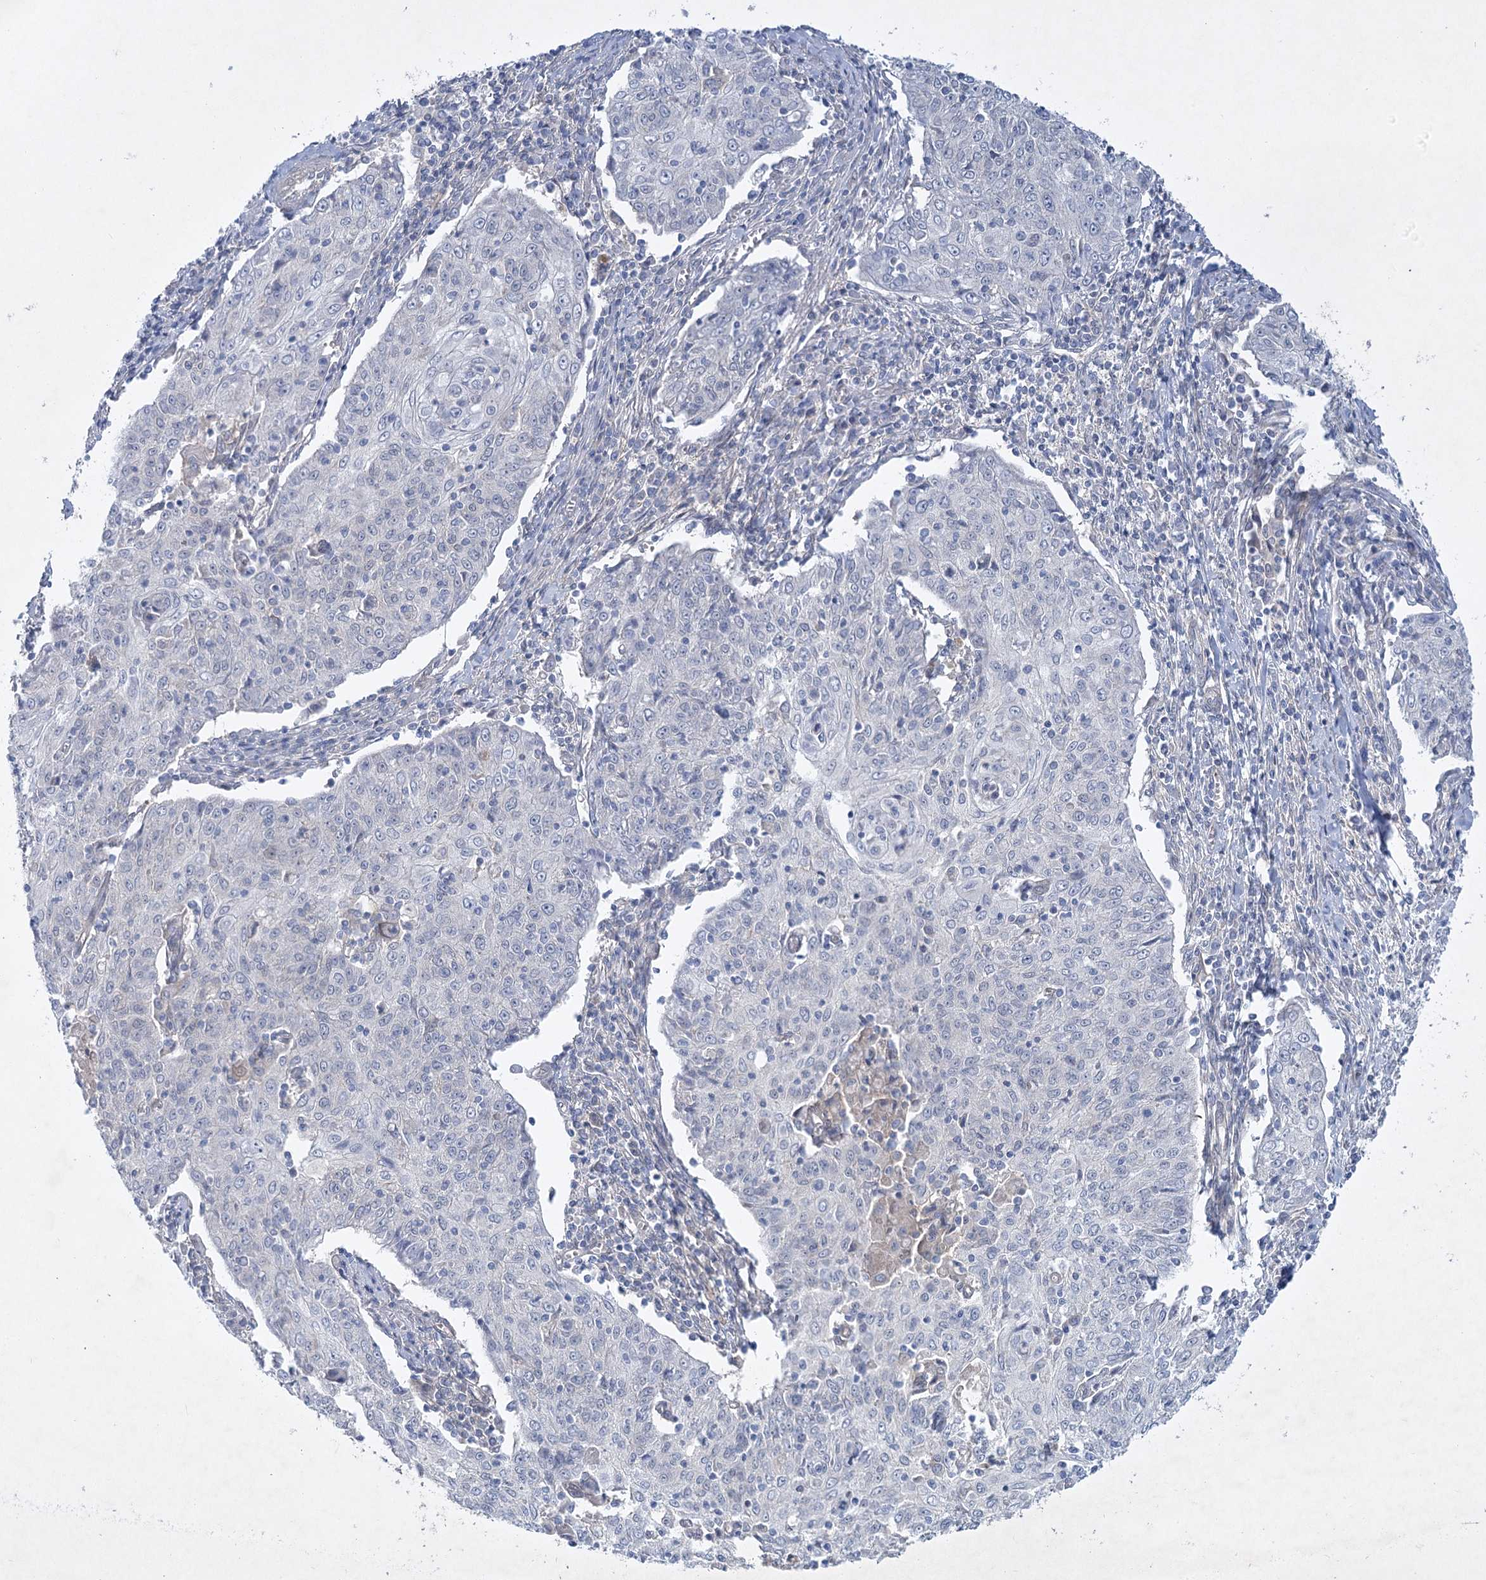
{"staining": {"intensity": "negative", "quantity": "none", "location": "none"}, "tissue": "cervical cancer", "cell_type": "Tumor cells", "image_type": "cancer", "snomed": [{"axis": "morphology", "description": "Squamous cell carcinoma, NOS"}, {"axis": "topography", "description": "Cervix"}], "caption": "IHC image of human cervical squamous cell carcinoma stained for a protein (brown), which displays no positivity in tumor cells.", "gene": "AAMDC", "patient": {"sex": "female", "age": 48}}